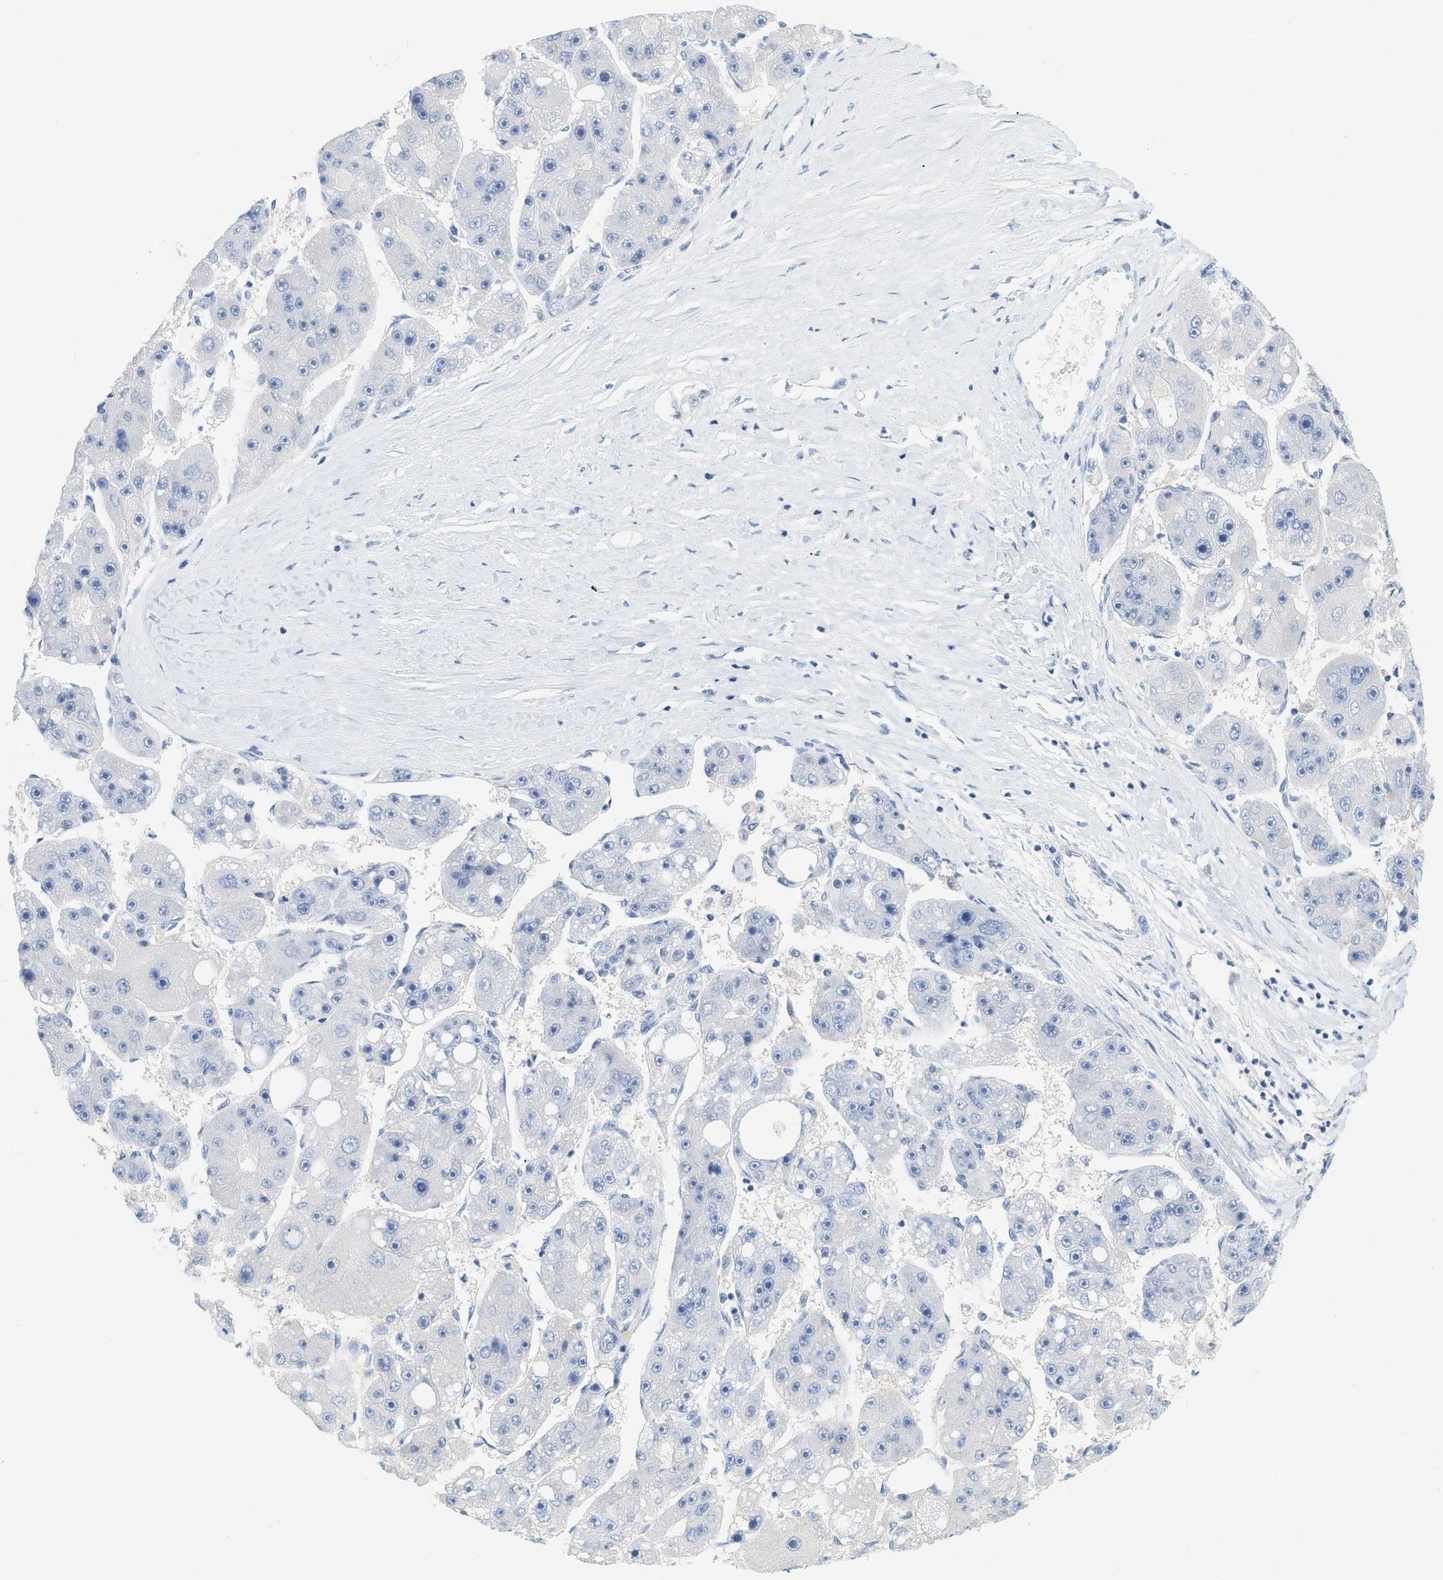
{"staining": {"intensity": "negative", "quantity": "none", "location": "none"}, "tissue": "liver cancer", "cell_type": "Tumor cells", "image_type": "cancer", "snomed": [{"axis": "morphology", "description": "Carcinoma, Hepatocellular, NOS"}, {"axis": "topography", "description": "Liver"}], "caption": "An IHC histopathology image of liver hepatocellular carcinoma is shown. There is no staining in tumor cells of liver hepatocellular carcinoma.", "gene": "PAPPA", "patient": {"sex": "female", "age": 61}}